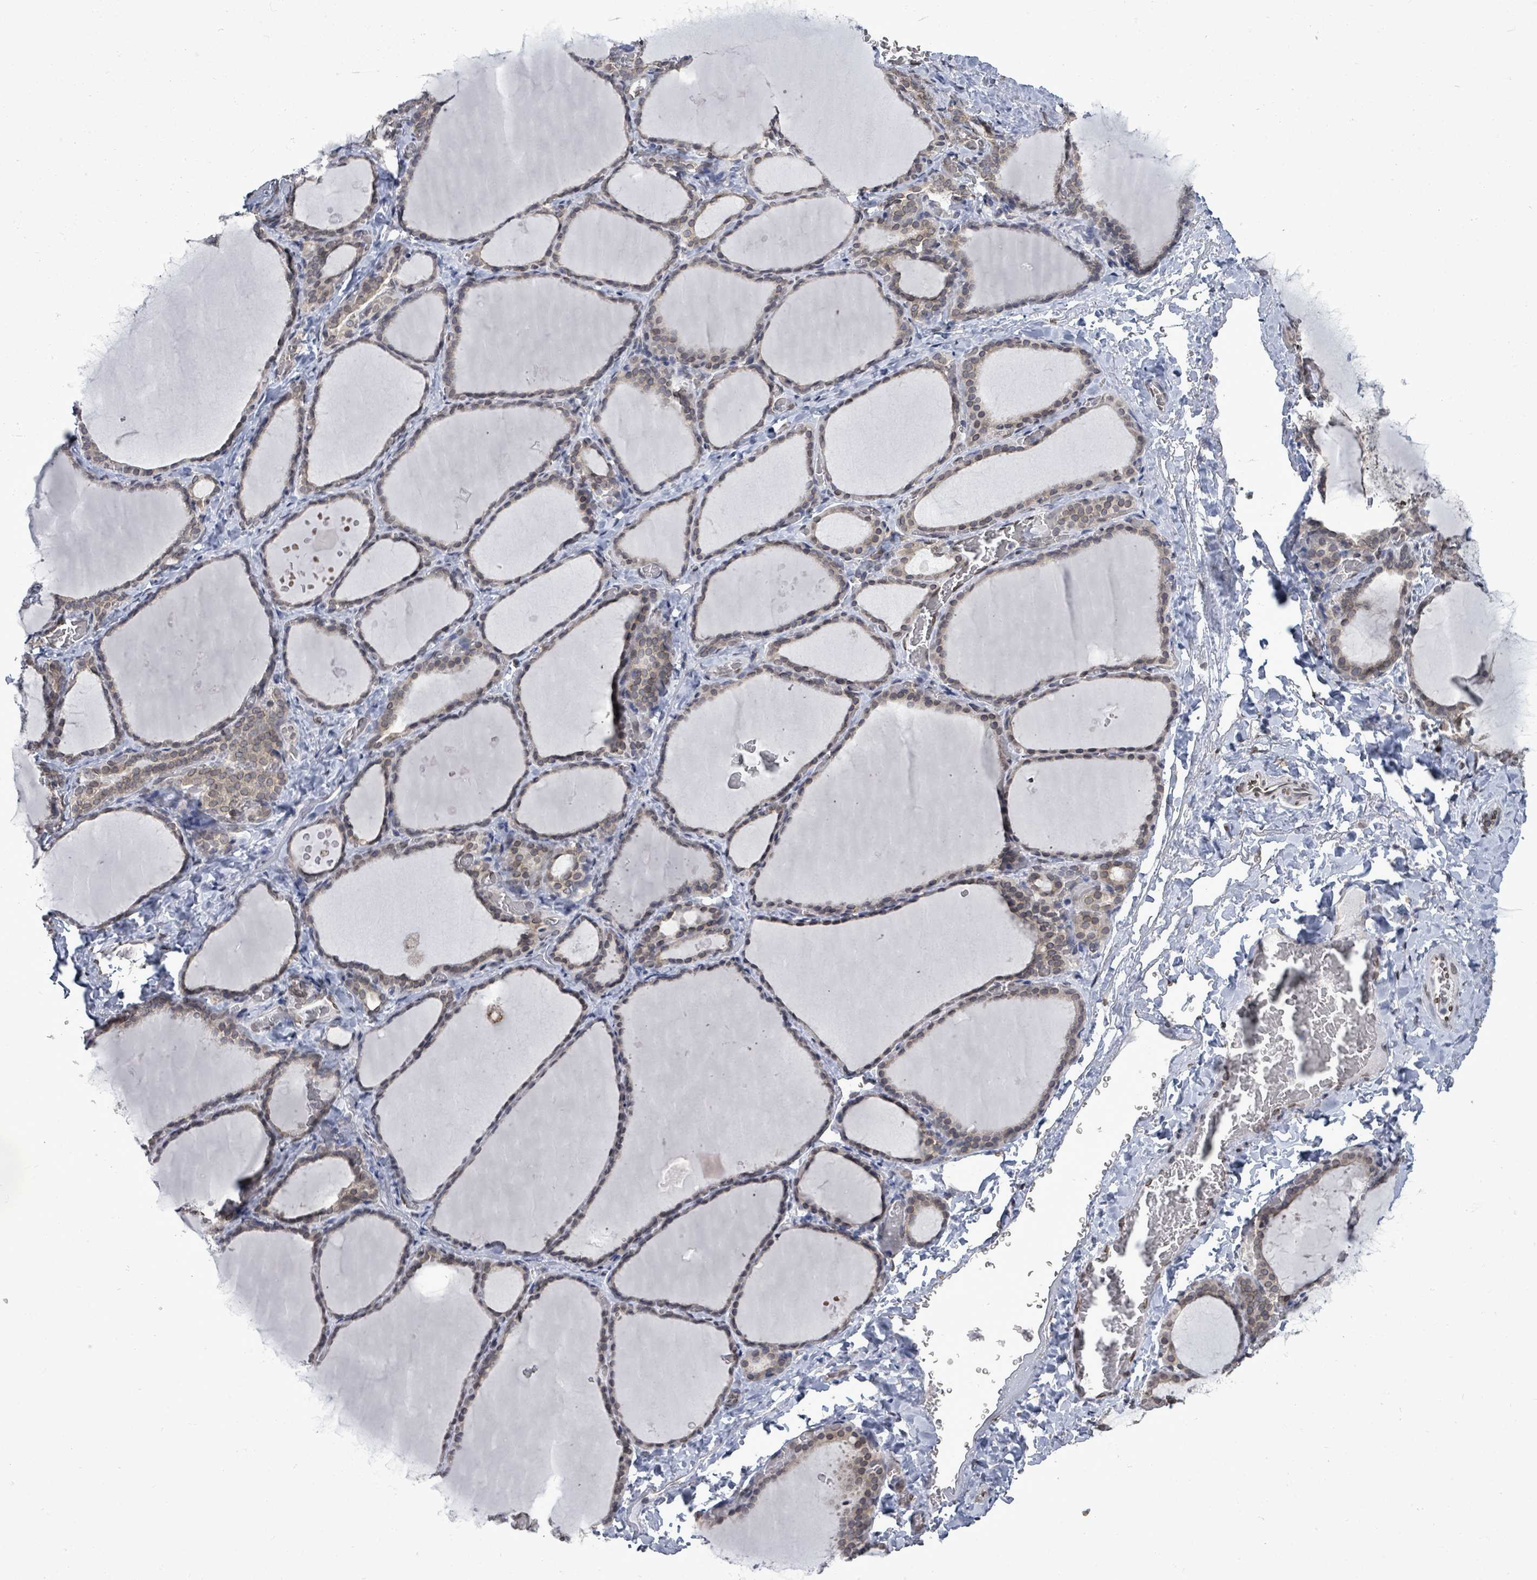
{"staining": {"intensity": "weak", "quantity": "25%-75%", "location": "cytoplasmic/membranous"}, "tissue": "thyroid gland", "cell_type": "Glandular cells", "image_type": "normal", "snomed": [{"axis": "morphology", "description": "Normal tissue, NOS"}, {"axis": "topography", "description": "Thyroid gland"}], "caption": "Human thyroid gland stained with a brown dye reveals weak cytoplasmic/membranous positive staining in about 25%-75% of glandular cells.", "gene": "ARFGAP1", "patient": {"sex": "female", "age": 39}}